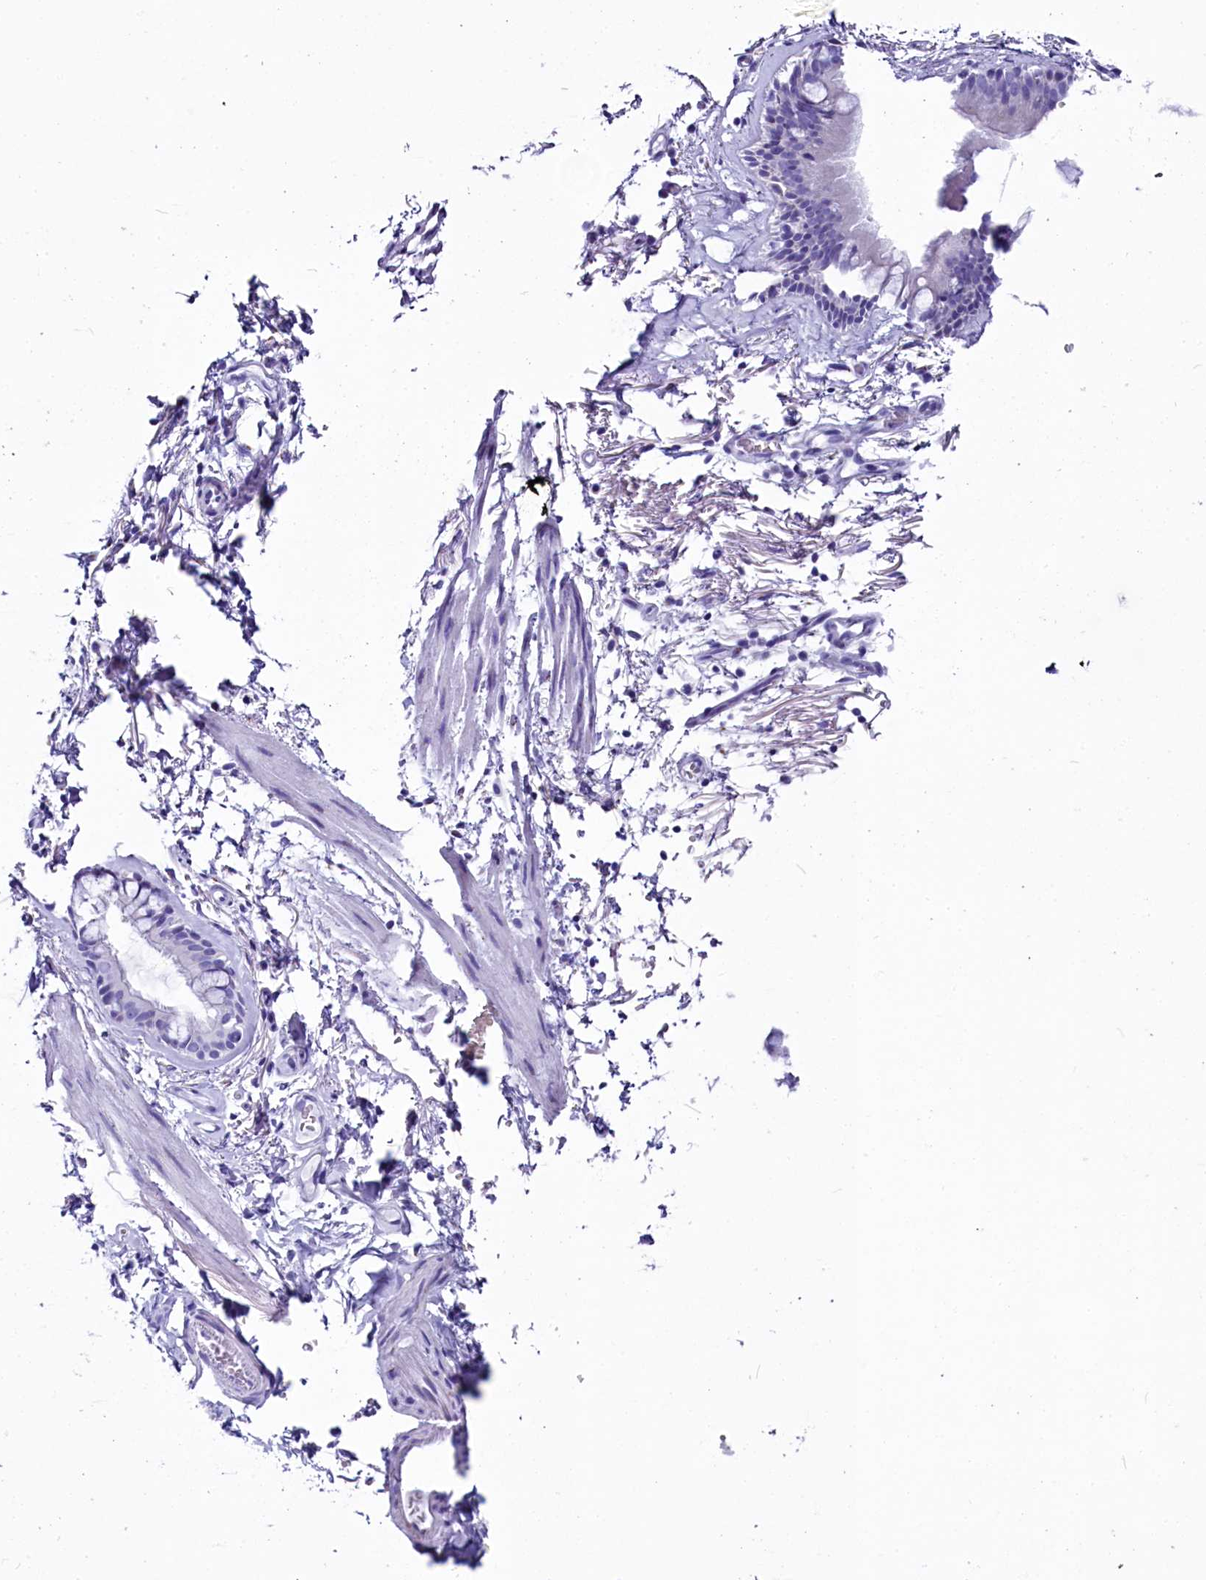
{"staining": {"intensity": "negative", "quantity": "none", "location": "none"}, "tissue": "adipose tissue", "cell_type": "Adipocytes", "image_type": "normal", "snomed": [{"axis": "morphology", "description": "Normal tissue, NOS"}, {"axis": "topography", "description": "Lymph node"}, {"axis": "topography", "description": "Bronchus"}], "caption": "DAB immunohistochemical staining of normal adipose tissue shows no significant positivity in adipocytes. The staining was performed using DAB (3,3'-diaminobenzidine) to visualize the protein expression in brown, while the nuclei were stained in blue with hematoxylin (Magnification: 20x).", "gene": "AP3B2", "patient": {"sex": "male", "age": 63}}